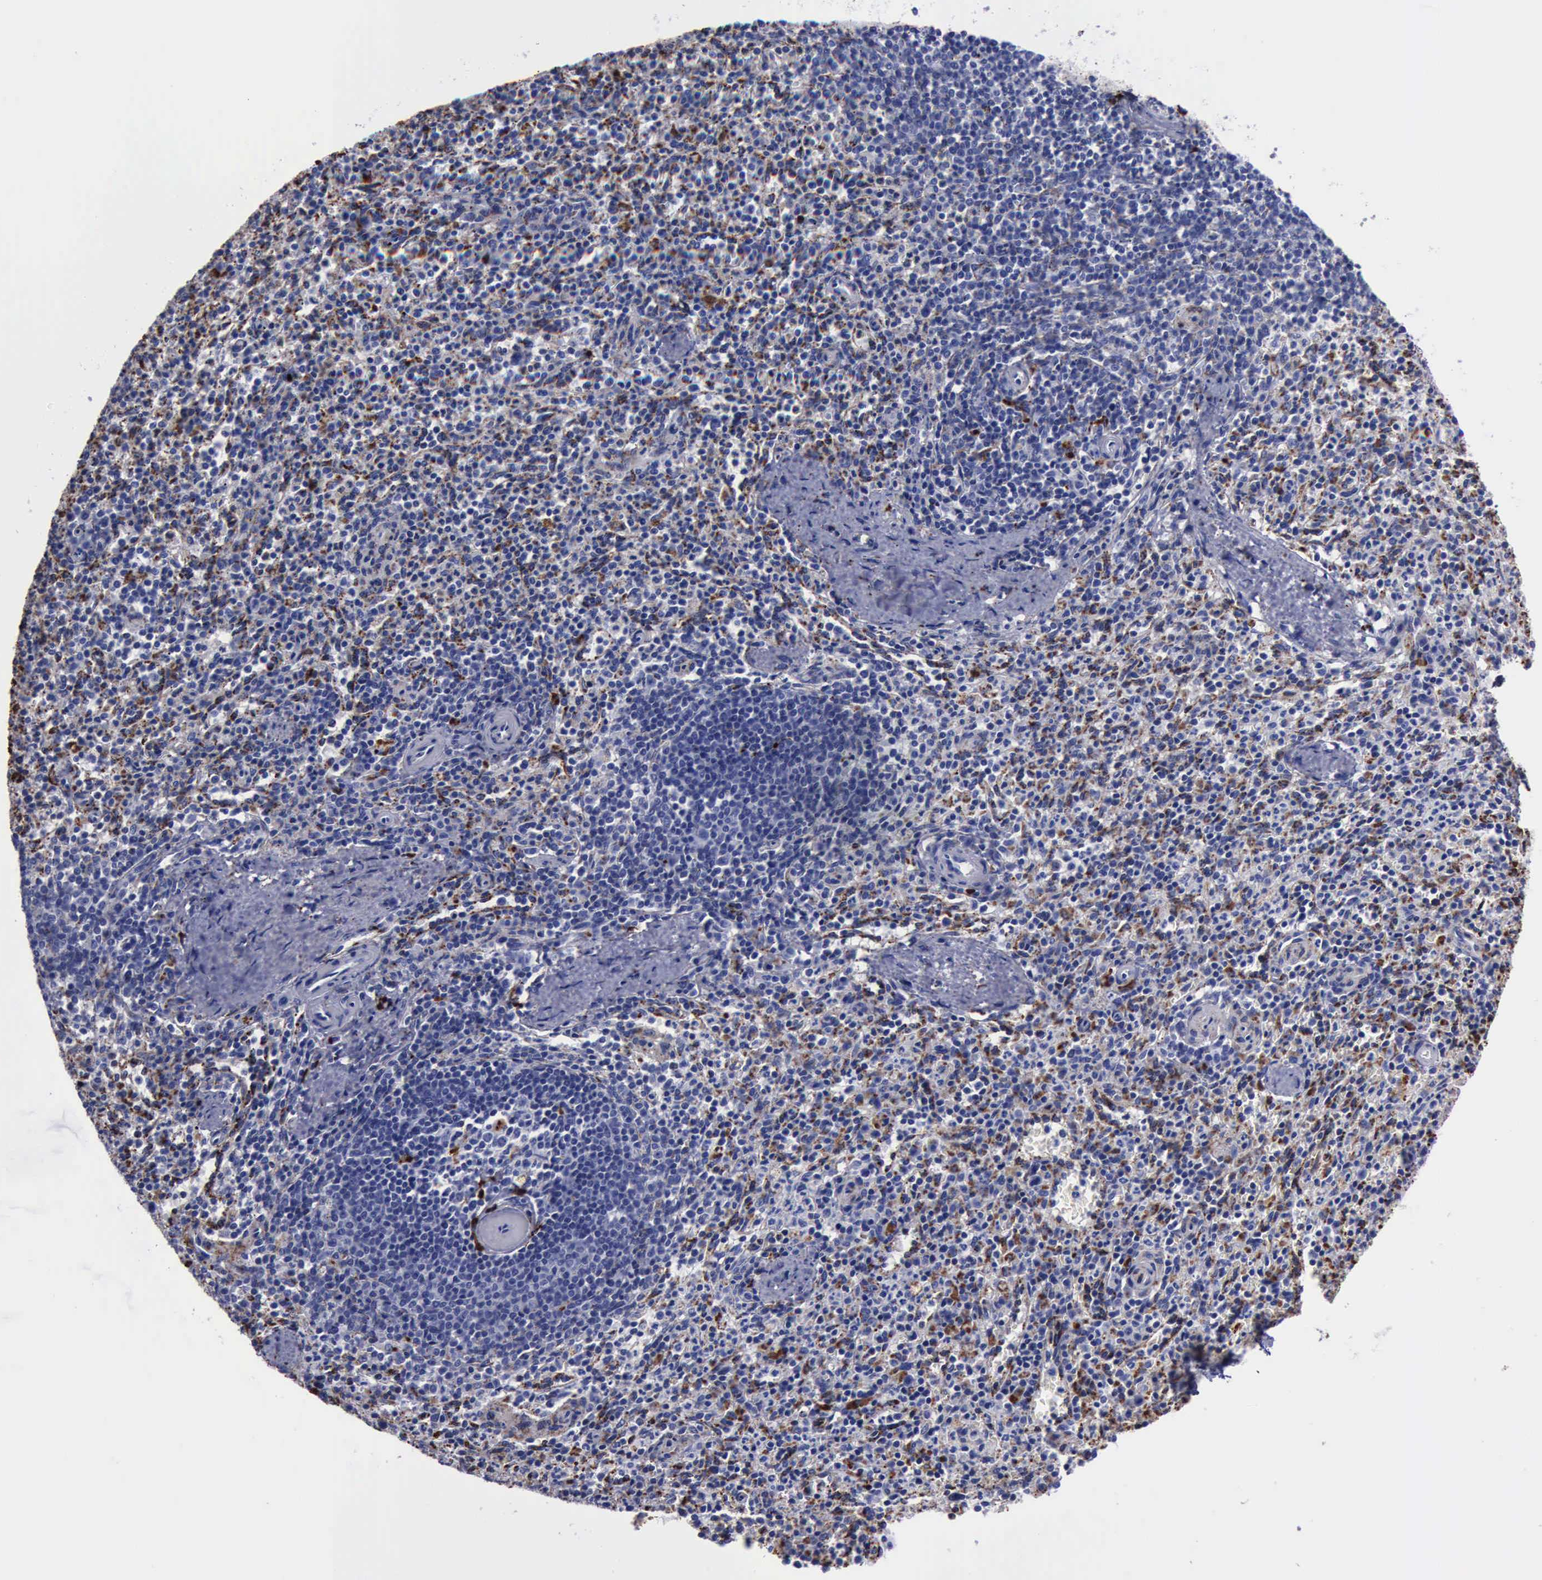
{"staining": {"intensity": "moderate", "quantity": "25%-75%", "location": "cytoplasmic/membranous"}, "tissue": "spleen", "cell_type": "Cells in red pulp", "image_type": "normal", "snomed": [{"axis": "morphology", "description": "Normal tissue, NOS"}, {"axis": "topography", "description": "Spleen"}], "caption": "Spleen stained with immunohistochemistry (IHC) shows moderate cytoplasmic/membranous positivity in approximately 25%-75% of cells in red pulp. (DAB (3,3'-diaminobenzidine) IHC with brightfield microscopy, high magnification).", "gene": "CTSD", "patient": {"sex": "male", "age": 72}}